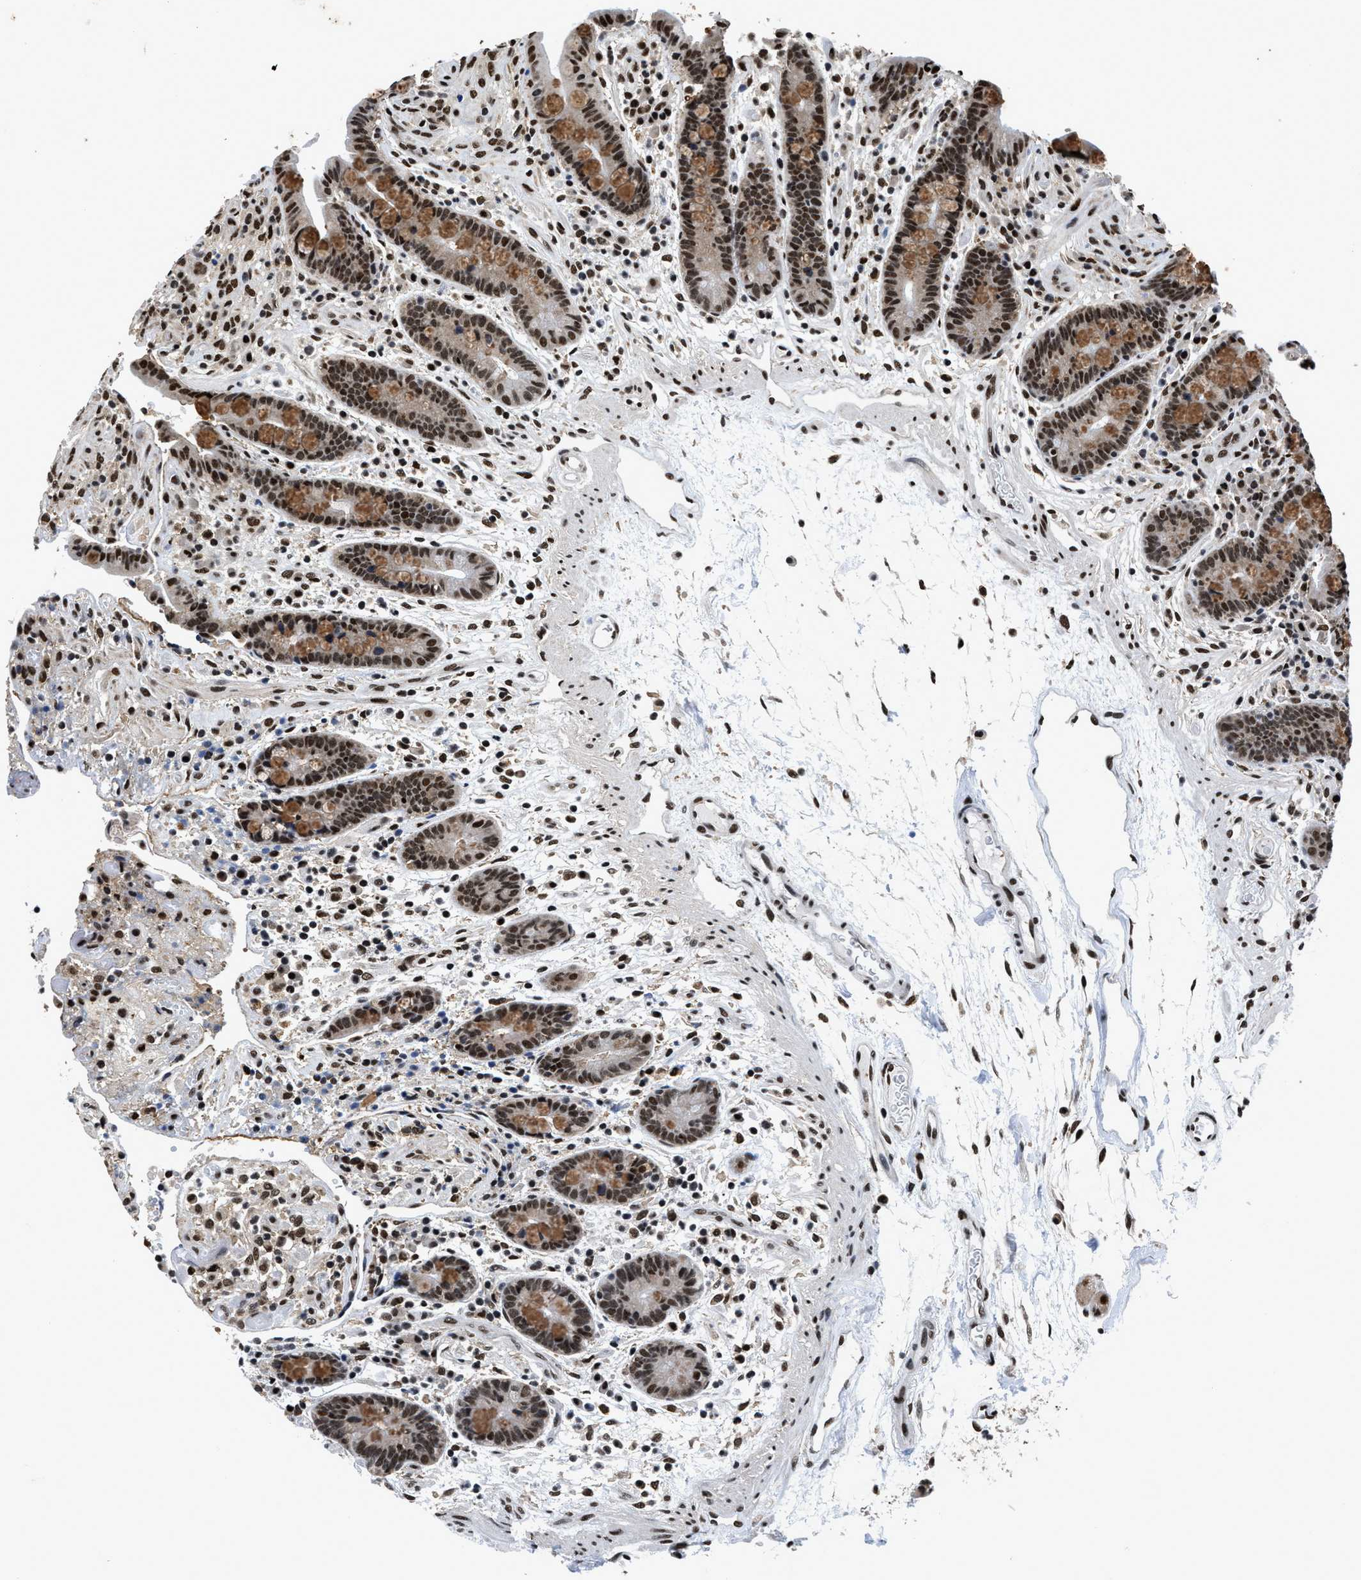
{"staining": {"intensity": "strong", "quantity": ">75%", "location": "nuclear"}, "tissue": "colon", "cell_type": "Endothelial cells", "image_type": "normal", "snomed": [{"axis": "morphology", "description": "Normal tissue, NOS"}, {"axis": "topography", "description": "Colon"}], "caption": "Colon was stained to show a protein in brown. There is high levels of strong nuclear expression in approximately >75% of endothelial cells. The staining was performed using DAB (3,3'-diaminobenzidine) to visualize the protein expression in brown, while the nuclei were stained in blue with hematoxylin (Magnification: 20x).", "gene": "HNRNPF", "patient": {"sex": "male", "age": 73}}